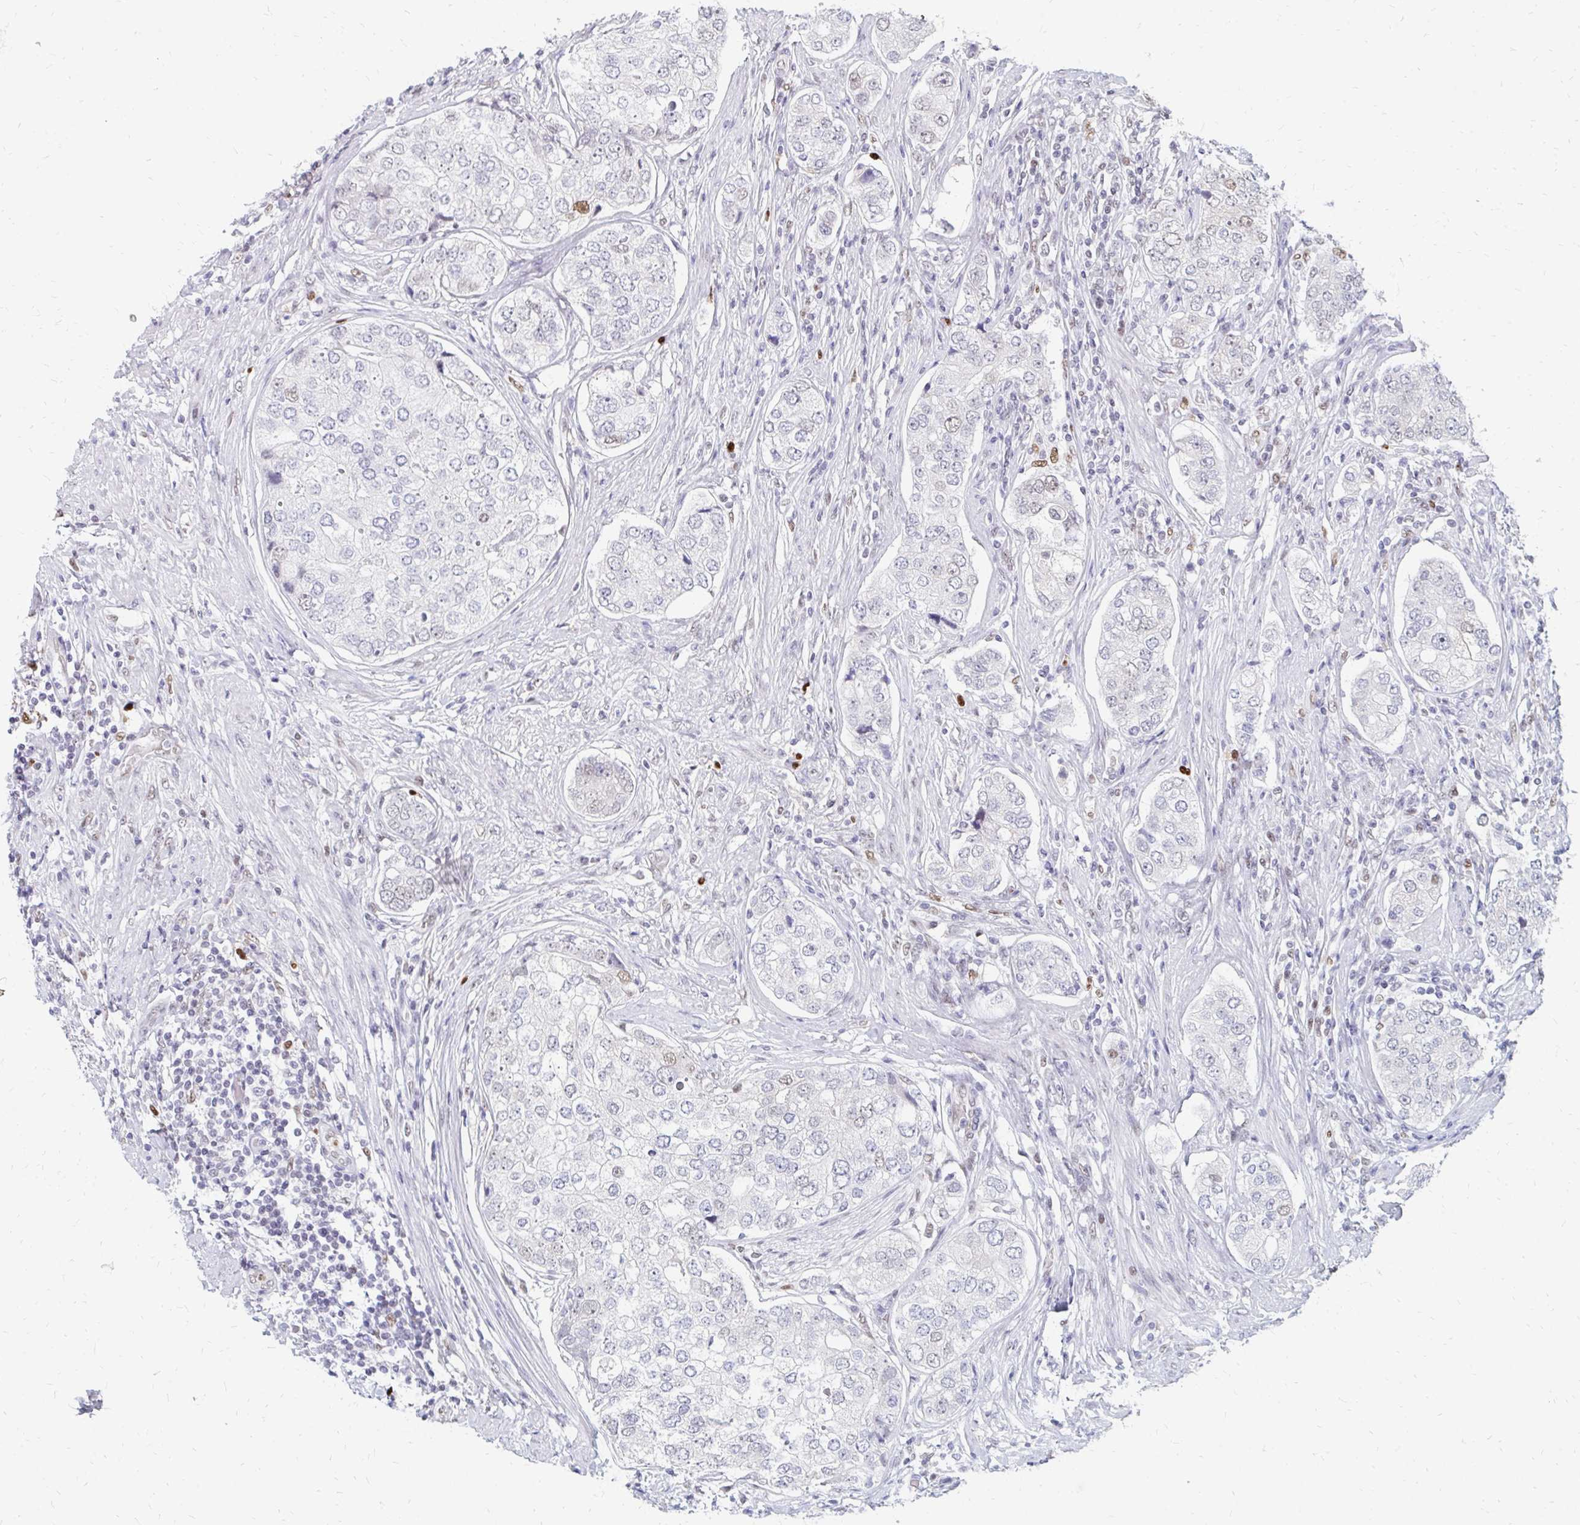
{"staining": {"intensity": "moderate", "quantity": "<25%", "location": "nuclear"}, "tissue": "prostate cancer", "cell_type": "Tumor cells", "image_type": "cancer", "snomed": [{"axis": "morphology", "description": "Adenocarcinoma, High grade"}, {"axis": "topography", "description": "Prostate"}], "caption": "A brown stain shows moderate nuclear expression of a protein in high-grade adenocarcinoma (prostate) tumor cells.", "gene": "PLK3", "patient": {"sex": "male", "age": 60}}